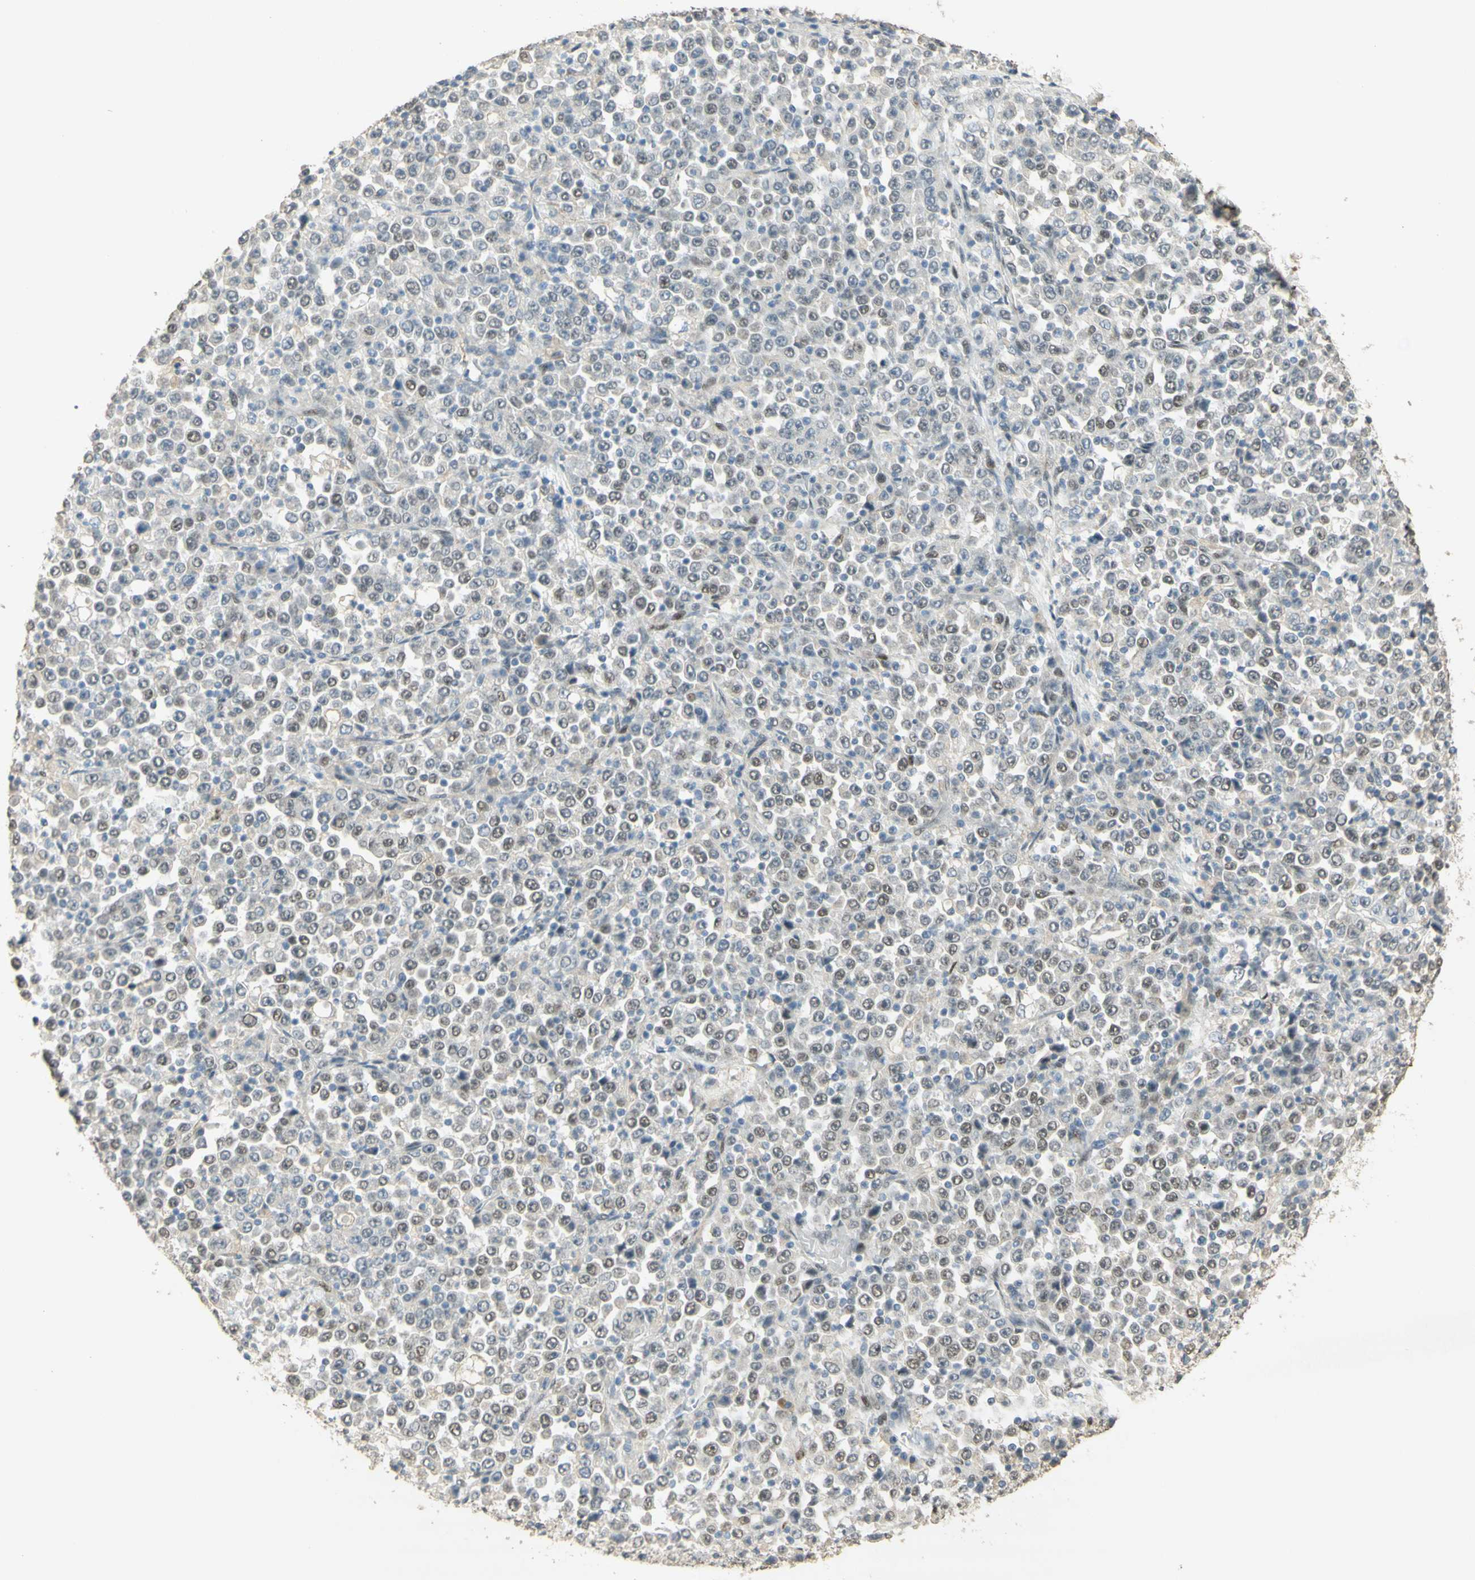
{"staining": {"intensity": "weak", "quantity": "<25%", "location": "nuclear"}, "tissue": "stomach cancer", "cell_type": "Tumor cells", "image_type": "cancer", "snomed": [{"axis": "morphology", "description": "Normal tissue, NOS"}, {"axis": "morphology", "description": "Adenocarcinoma, NOS"}, {"axis": "topography", "description": "Stomach, upper"}, {"axis": "topography", "description": "Stomach"}], "caption": "Human stomach cancer stained for a protein using IHC shows no expression in tumor cells.", "gene": "FOXP1", "patient": {"sex": "male", "age": 59}}